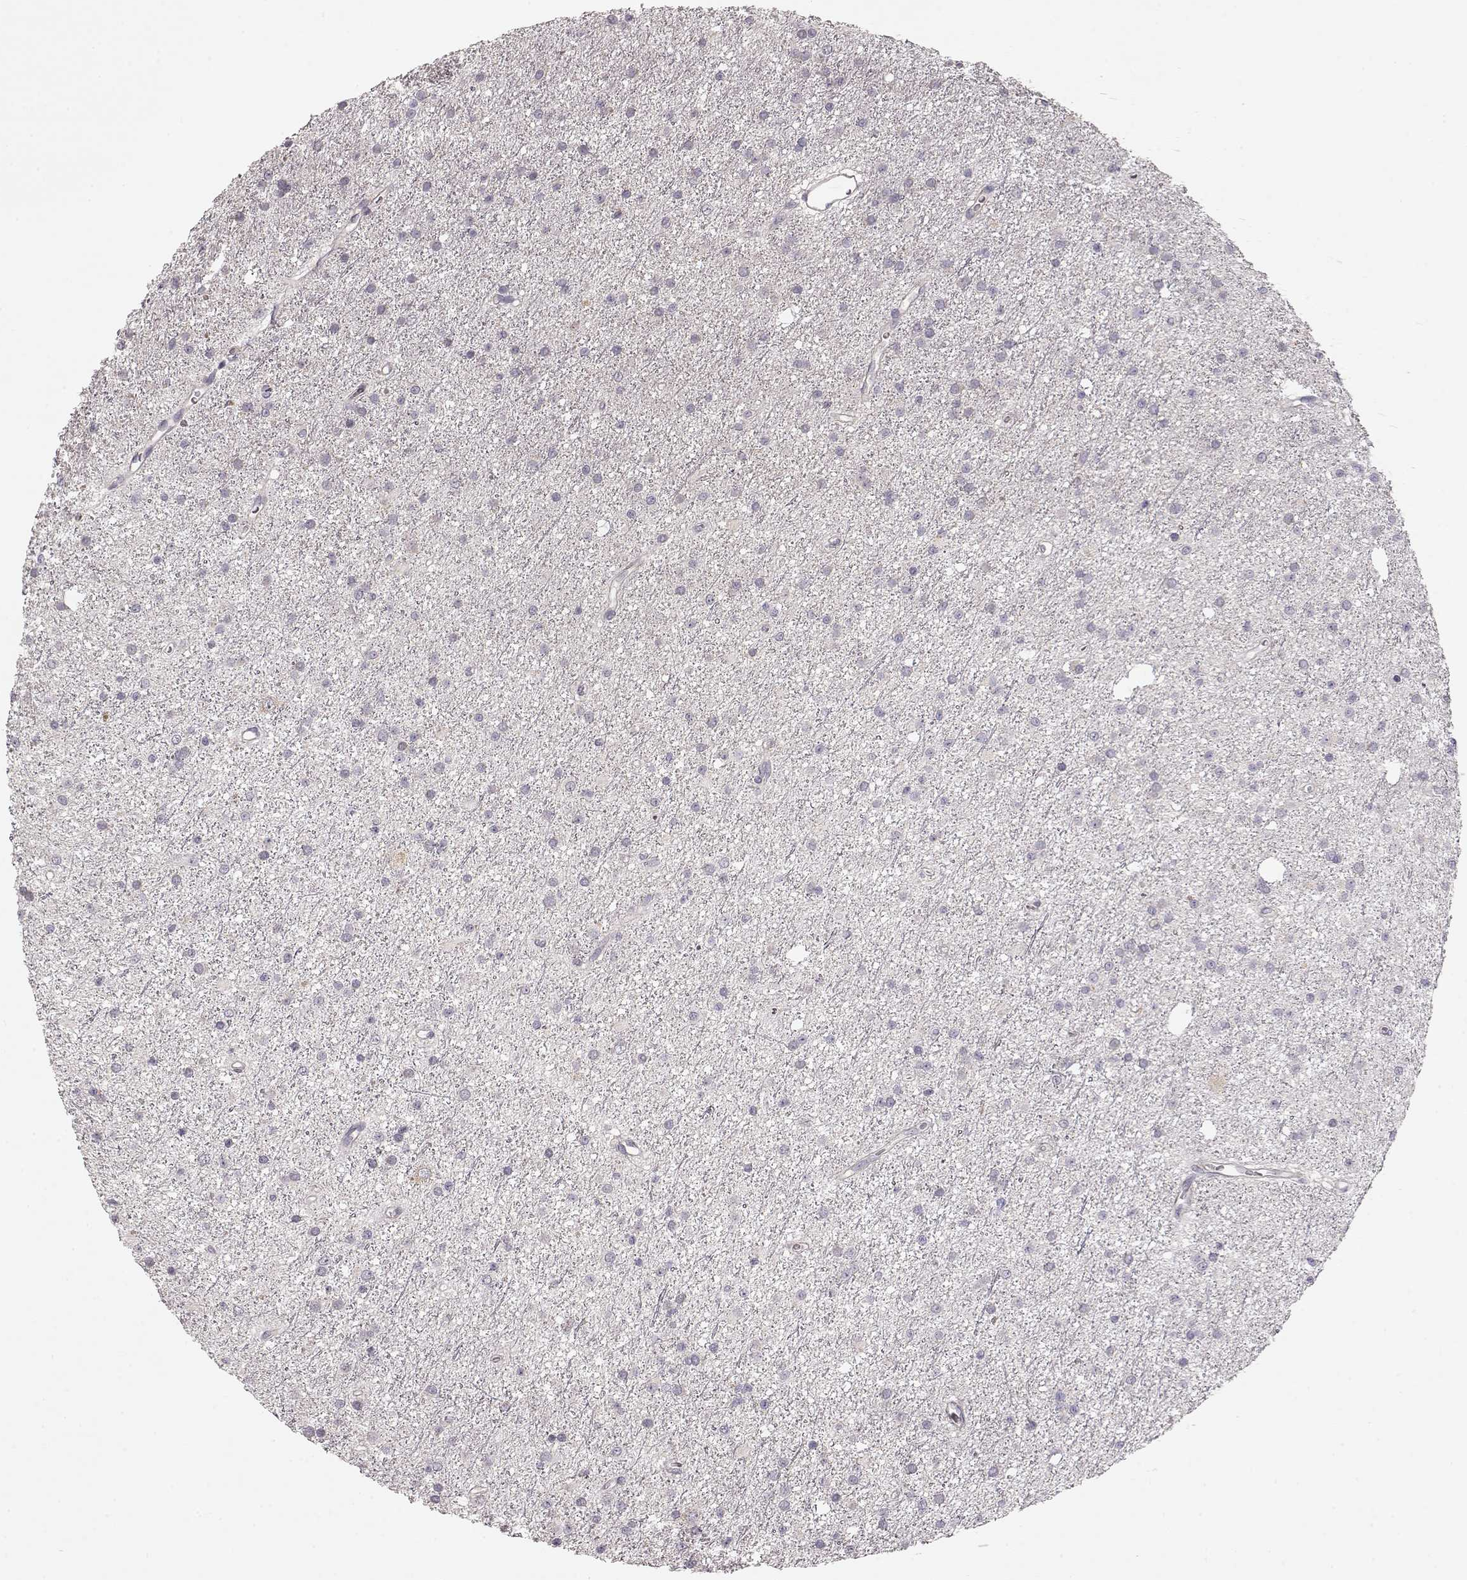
{"staining": {"intensity": "negative", "quantity": "none", "location": "none"}, "tissue": "glioma", "cell_type": "Tumor cells", "image_type": "cancer", "snomed": [{"axis": "morphology", "description": "Glioma, malignant, Low grade"}, {"axis": "topography", "description": "Brain"}], "caption": "This is an immunohistochemistry (IHC) photomicrograph of human malignant glioma (low-grade). There is no positivity in tumor cells.", "gene": "ARHGAP8", "patient": {"sex": "male", "age": 27}}